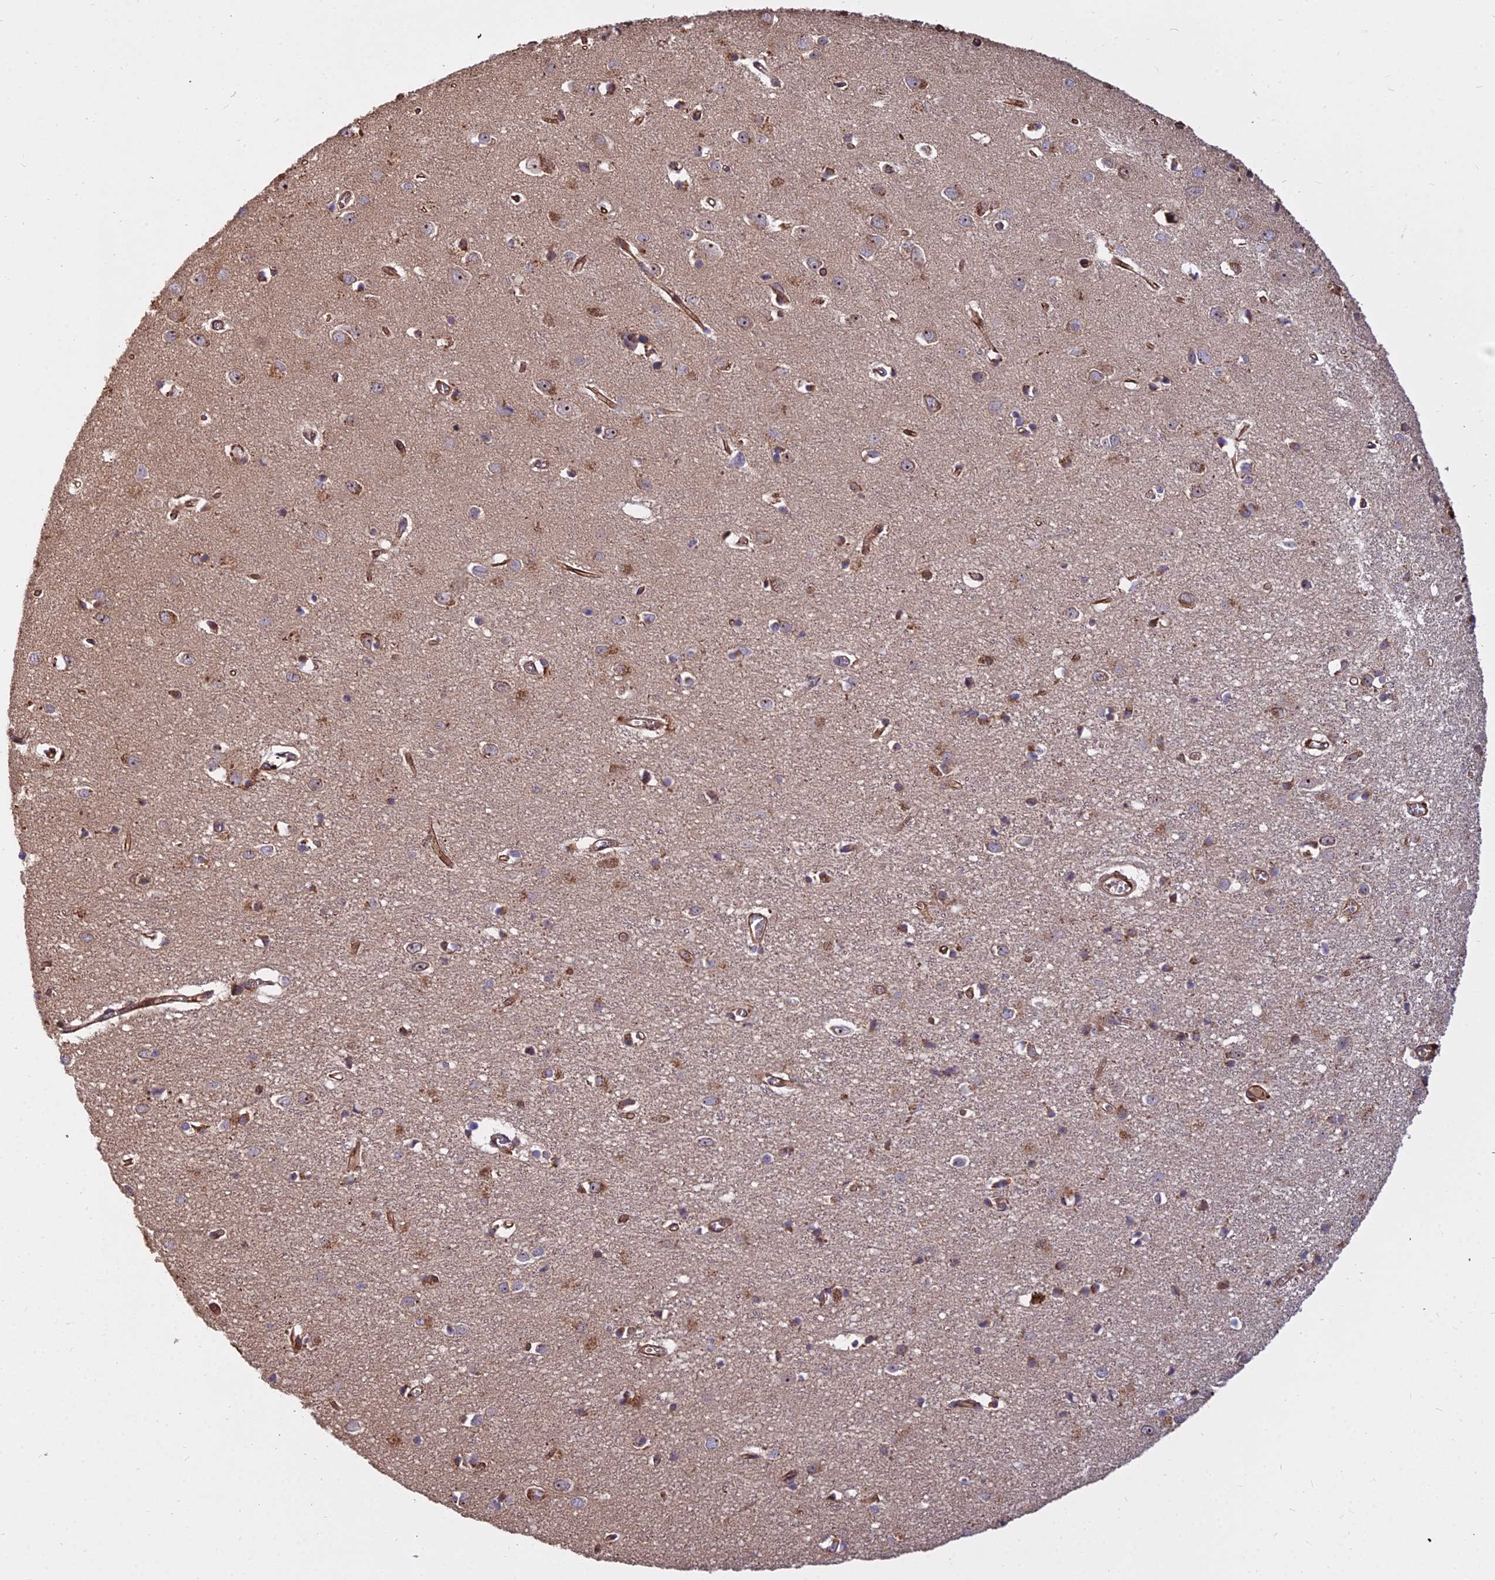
{"staining": {"intensity": "strong", "quantity": ">75%", "location": "cytoplasmic/membranous"}, "tissue": "cerebral cortex", "cell_type": "Endothelial cells", "image_type": "normal", "snomed": [{"axis": "morphology", "description": "Normal tissue, NOS"}, {"axis": "topography", "description": "Cerebral cortex"}], "caption": "This image shows immunohistochemistry (IHC) staining of unremarkable human cerebral cortex, with high strong cytoplasmic/membranous expression in about >75% of endothelial cells.", "gene": "TCEA3", "patient": {"sex": "female", "age": 64}}